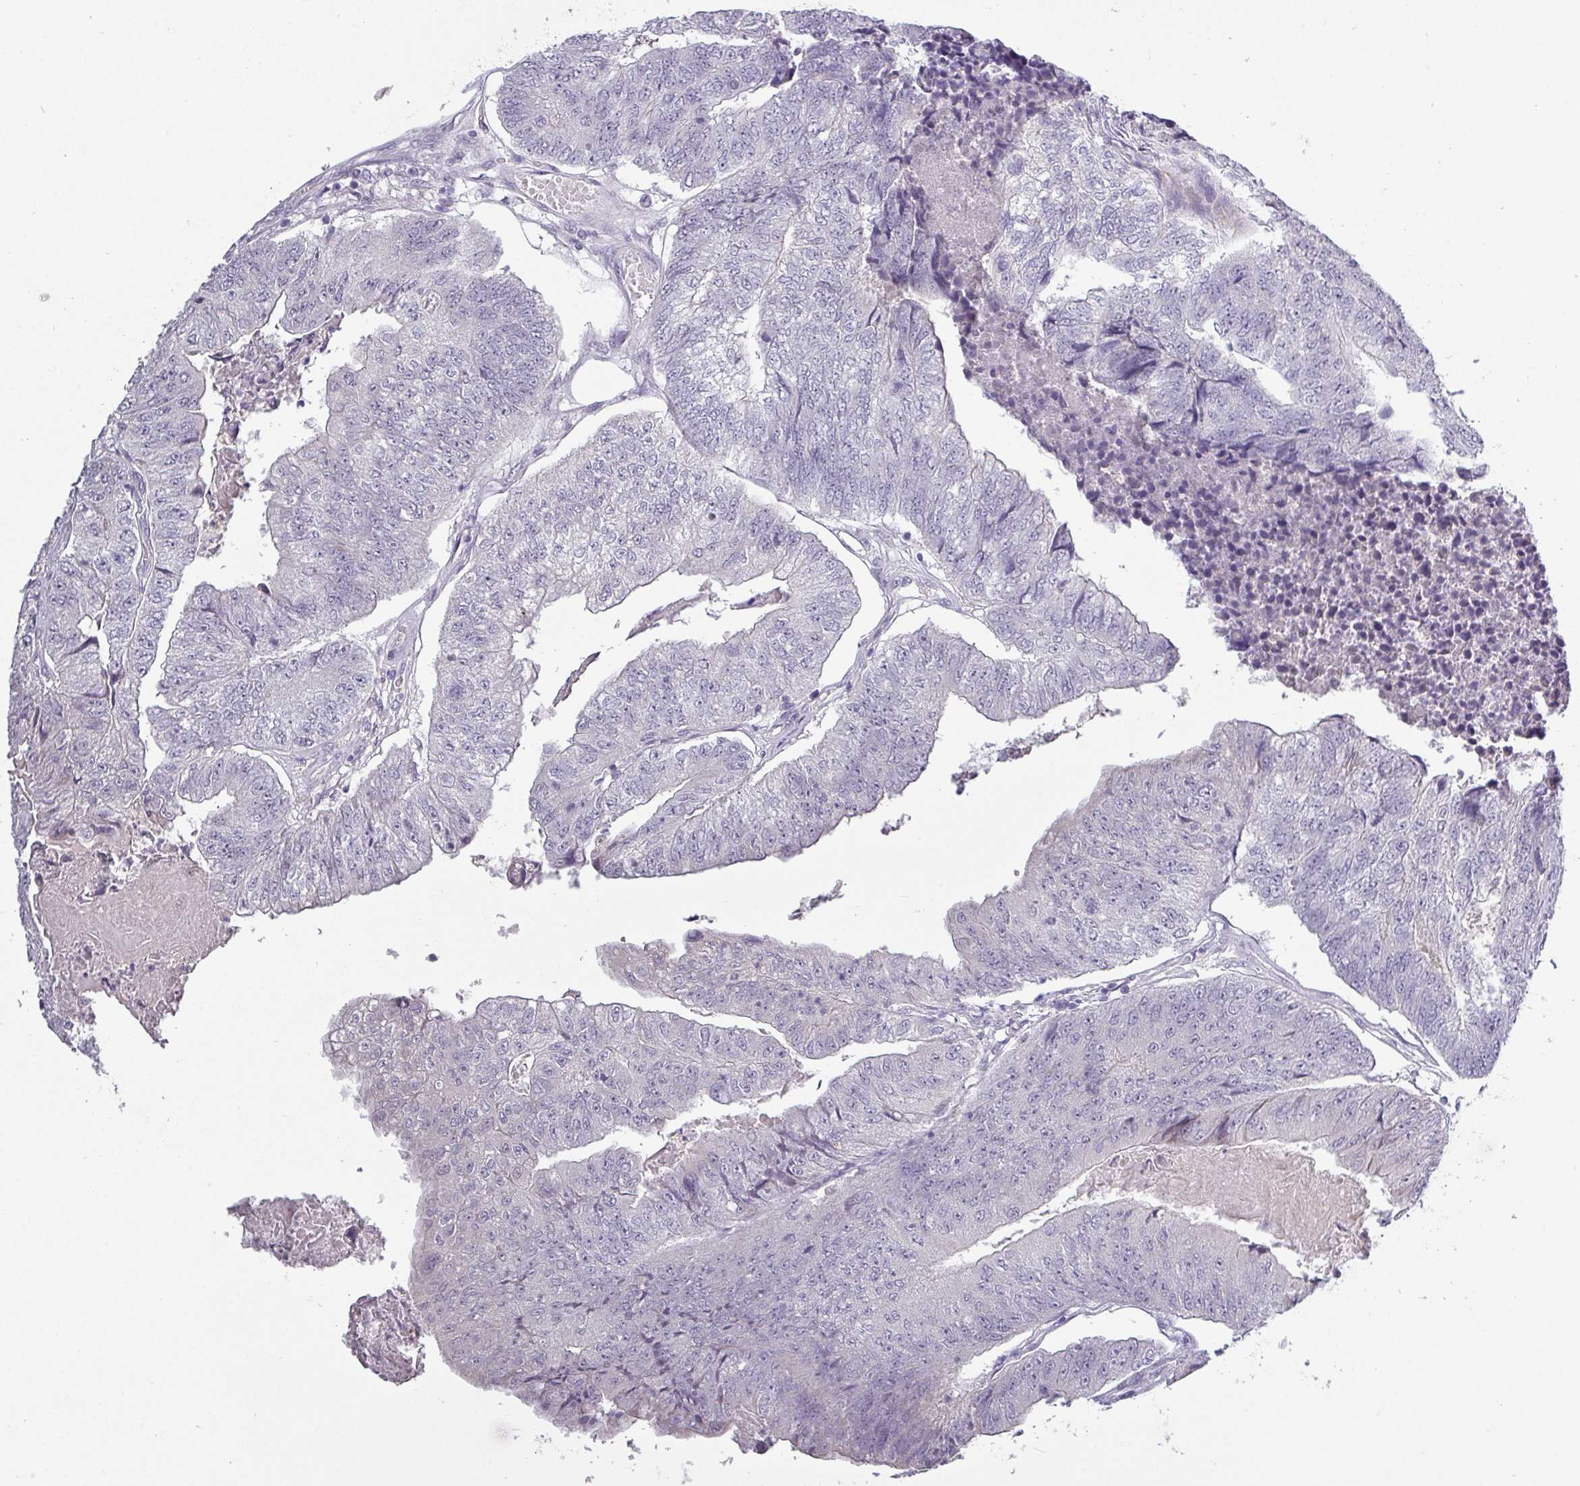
{"staining": {"intensity": "negative", "quantity": "none", "location": "none"}, "tissue": "colorectal cancer", "cell_type": "Tumor cells", "image_type": "cancer", "snomed": [{"axis": "morphology", "description": "Adenocarcinoma, NOS"}, {"axis": "topography", "description": "Colon"}], "caption": "DAB immunohistochemical staining of human colorectal cancer demonstrates no significant expression in tumor cells. Nuclei are stained in blue.", "gene": "SLC26A9", "patient": {"sex": "female", "age": 67}}